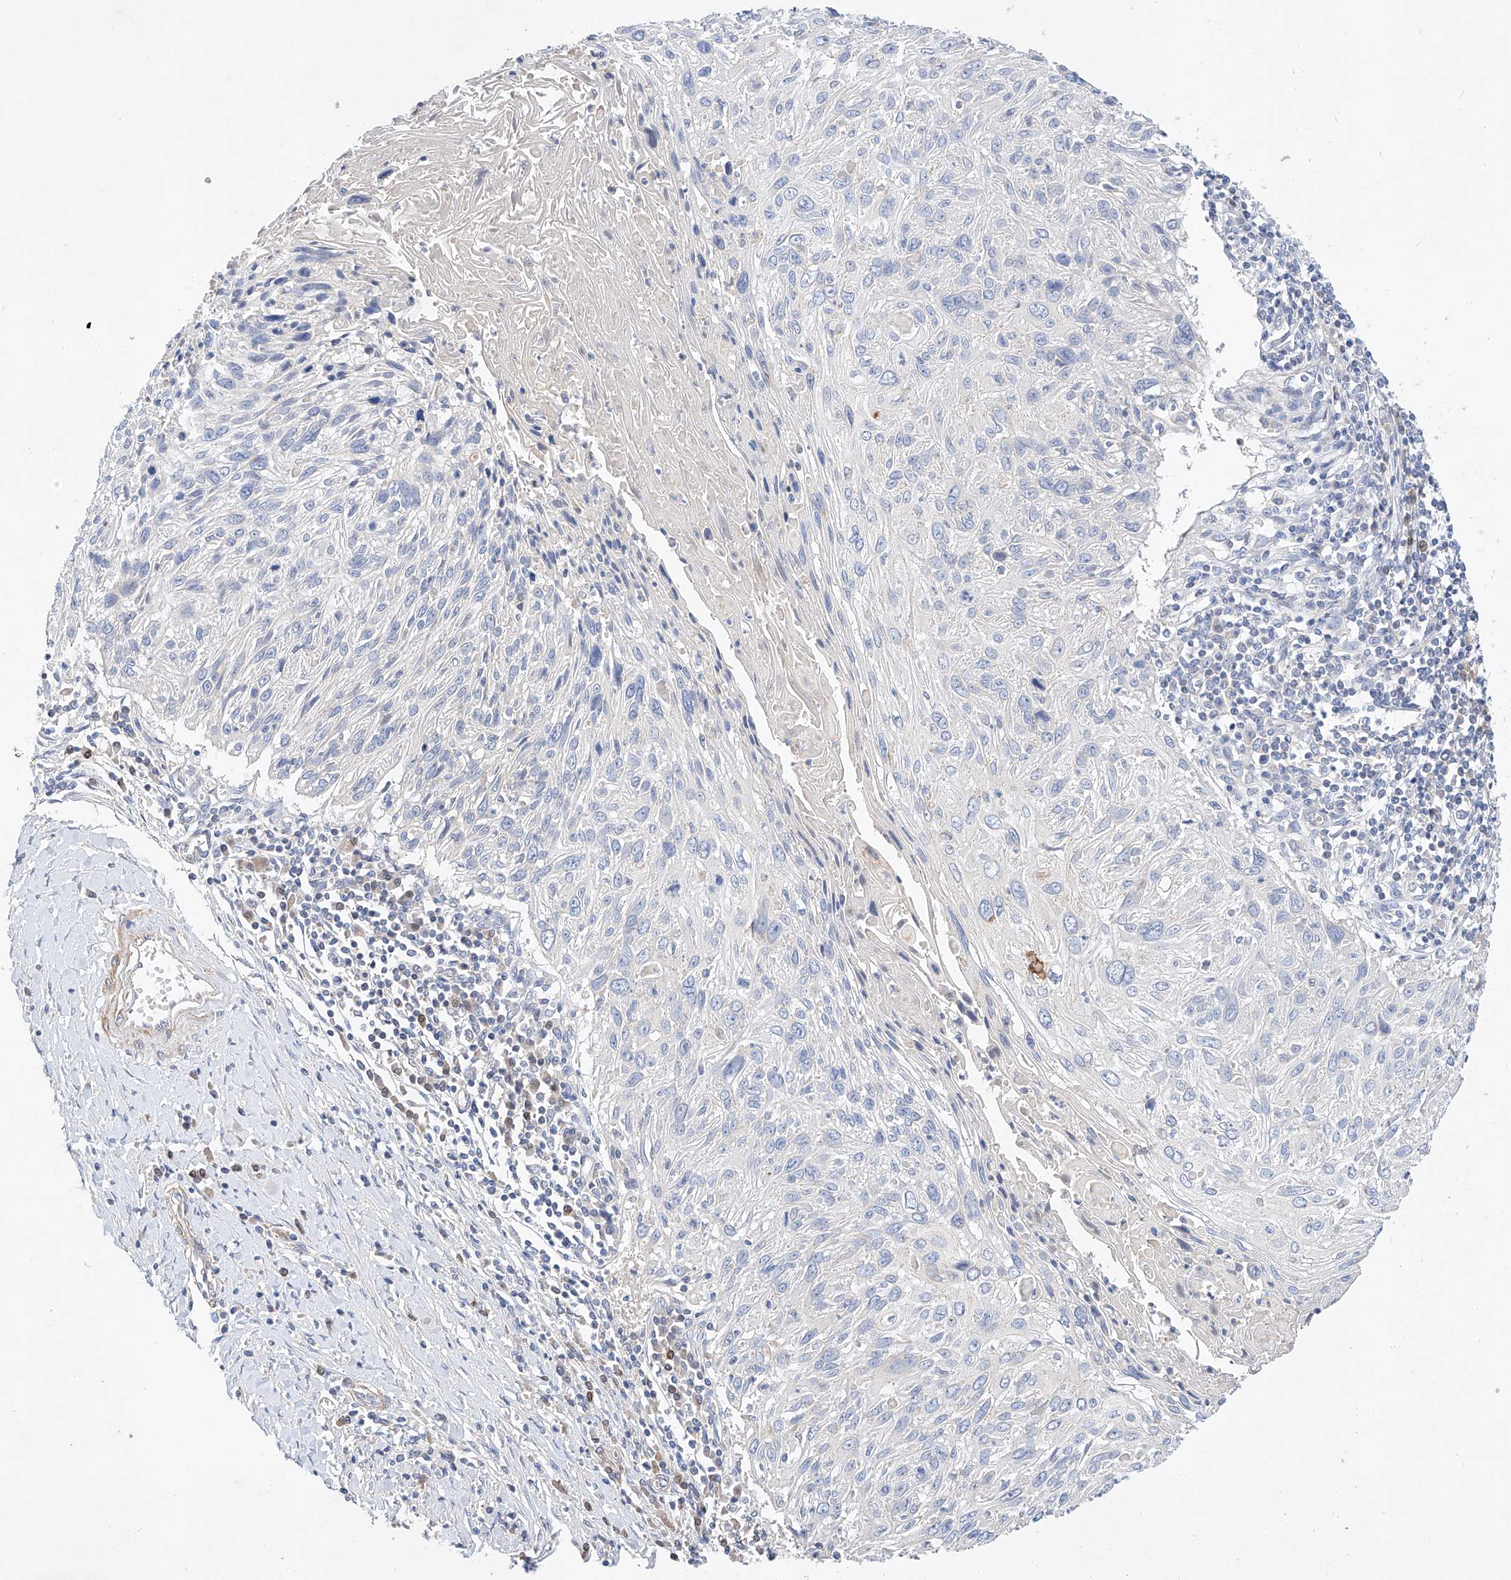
{"staining": {"intensity": "negative", "quantity": "none", "location": "none"}, "tissue": "cervical cancer", "cell_type": "Tumor cells", "image_type": "cancer", "snomed": [{"axis": "morphology", "description": "Squamous cell carcinoma, NOS"}, {"axis": "topography", "description": "Cervix"}], "caption": "This is an IHC micrograph of human cervical cancer (squamous cell carcinoma). There is no staining in tumor cells.", "gene": "C6orf118", "patient": {"sex": "female", "age": 51}}